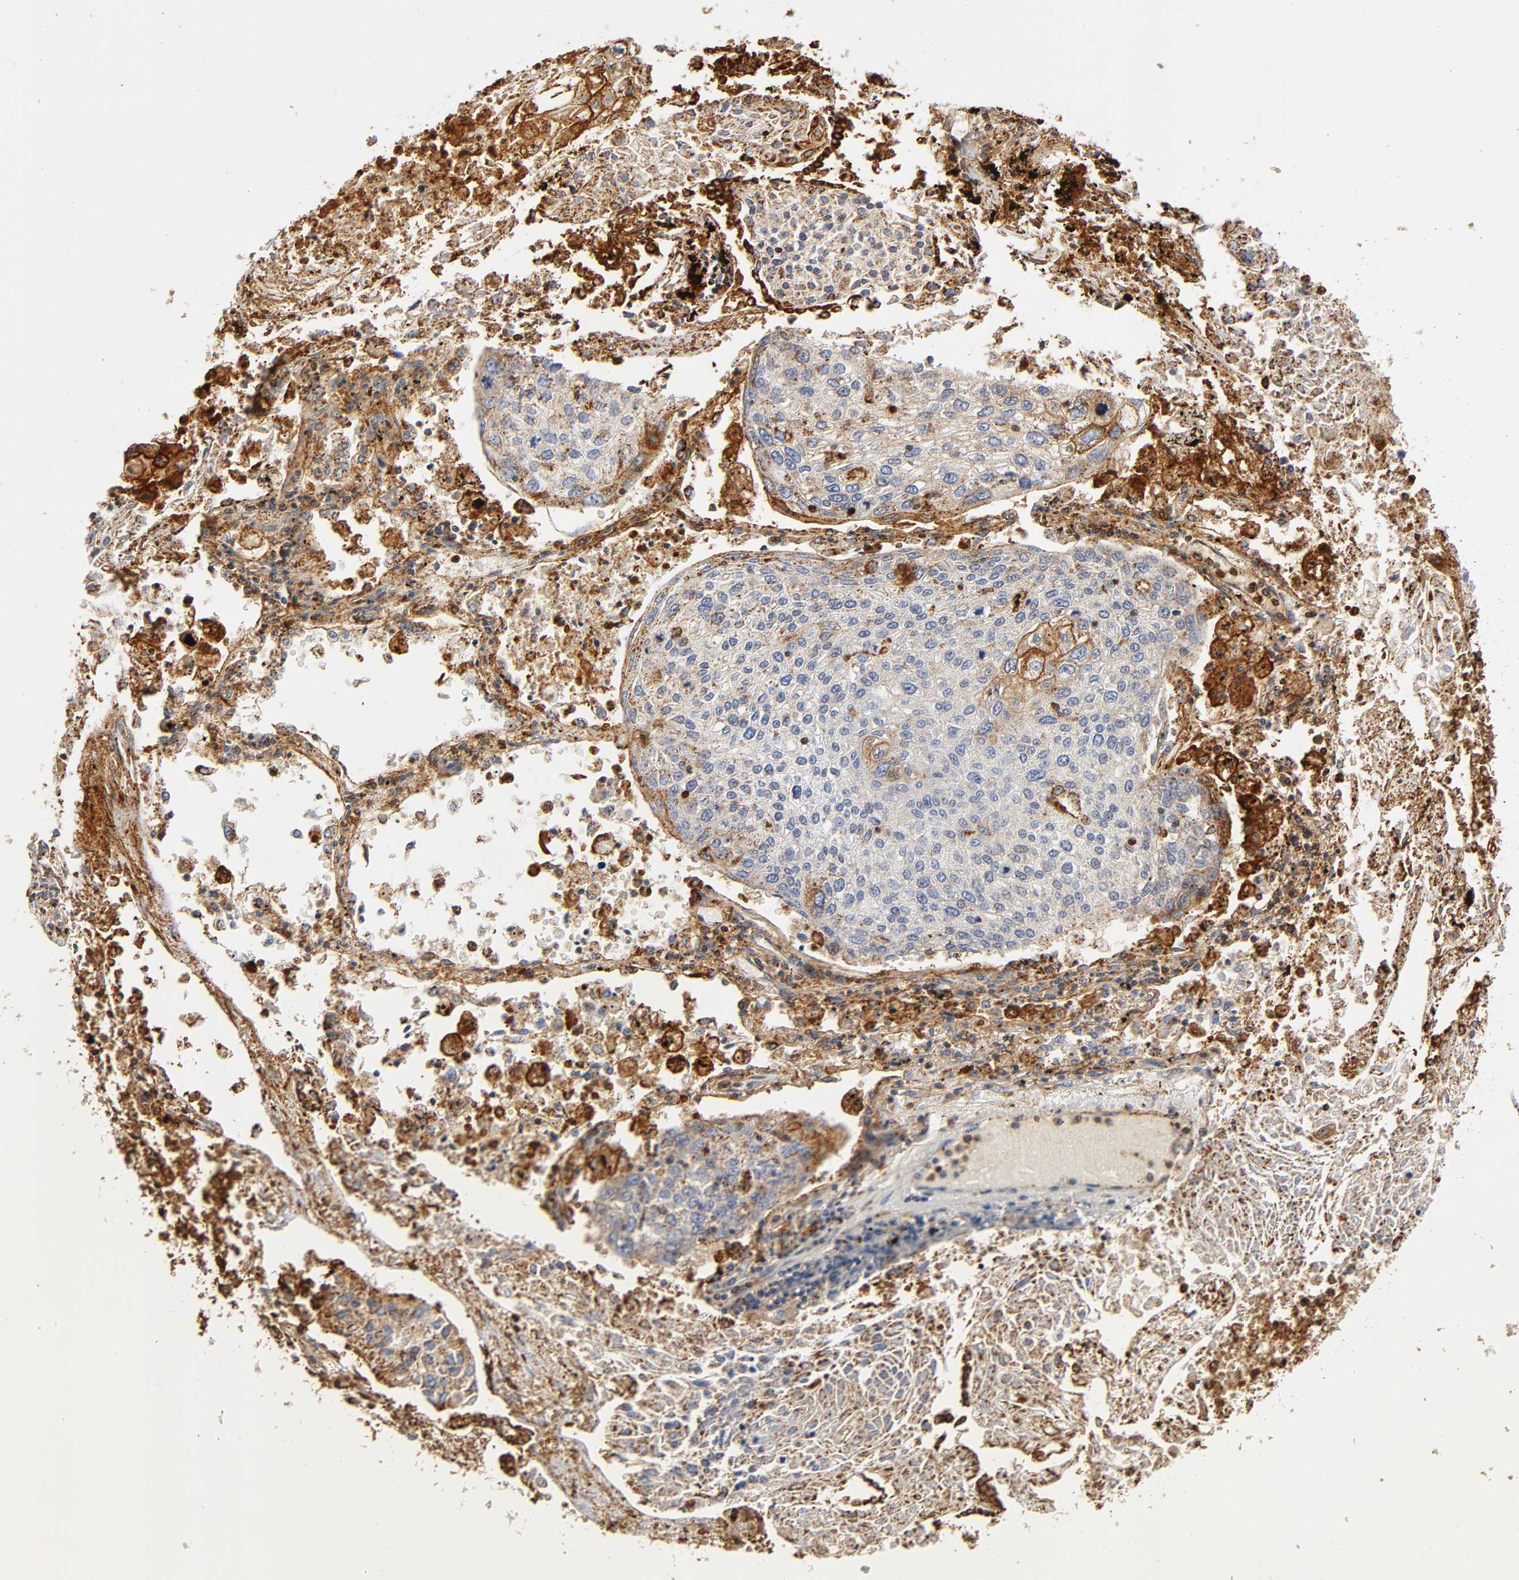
{"staining": {"intensity": "moderate", "quantity": "25%-75%", "location": "cytoplasmic/membranous"}, "tissue": "lung cancer", "cell_type": "Tumor cells", "image_type": "cancer", "snomed": [{"axis": "morphology", "description": "Squamous cell carcinoma, NOS"}, {"axis": "topography", "description": "Lung"}], "caption": "Immunohistochemical staining of lung squamous cell carcinoma exhibits moderate cytoplasmic/membranous protein staining in approximately 25%-75% of tumor cells.", "gene": "ANXA11", "patient": {"sex": "male", "age": 75}}